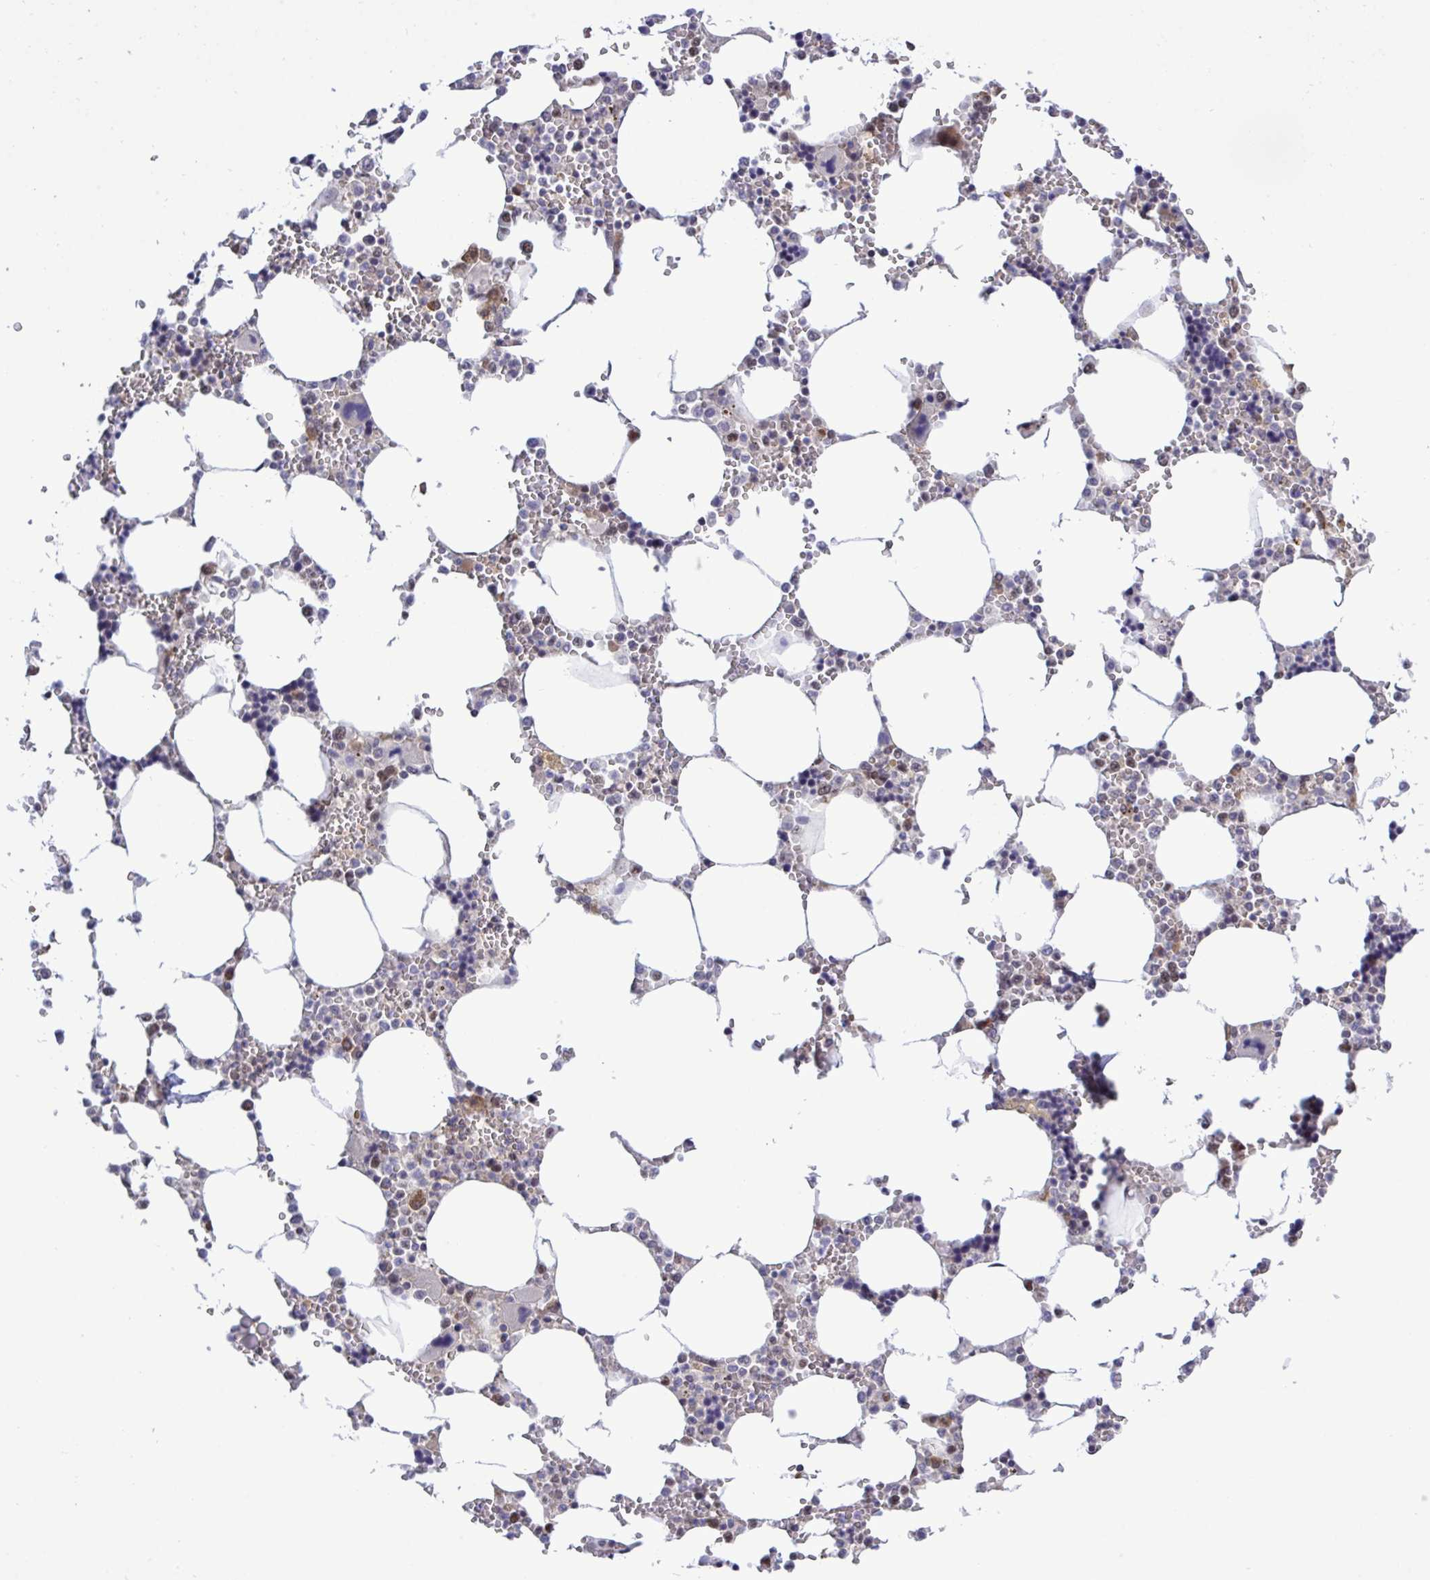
{"staining": {"intensity": "moderate", "quantity": "<25%", "location": "nuclear"}, "tissue": "bone marrow", "cell_type": "Hematopoietic cells", "image_type": "normal", "snomed": [{"axis": "morphology", "description": "Normal tissue, NOS"}, {"axis": "topography", "description": "Bone marrow"}], "caption": "Protein analysis of unremarkable bone marrow demonstrates moderate nuclear staining in approximately <25% of hematopoietic cells. The staining is performed using DAB (3,3'-diaminobenzidine) brown chromogen to label protein expression. The nuclei are counter-stained blue using hematoxylin.", "gene": "ZNF444", "patient": {"sex": "male", "age": 64}}